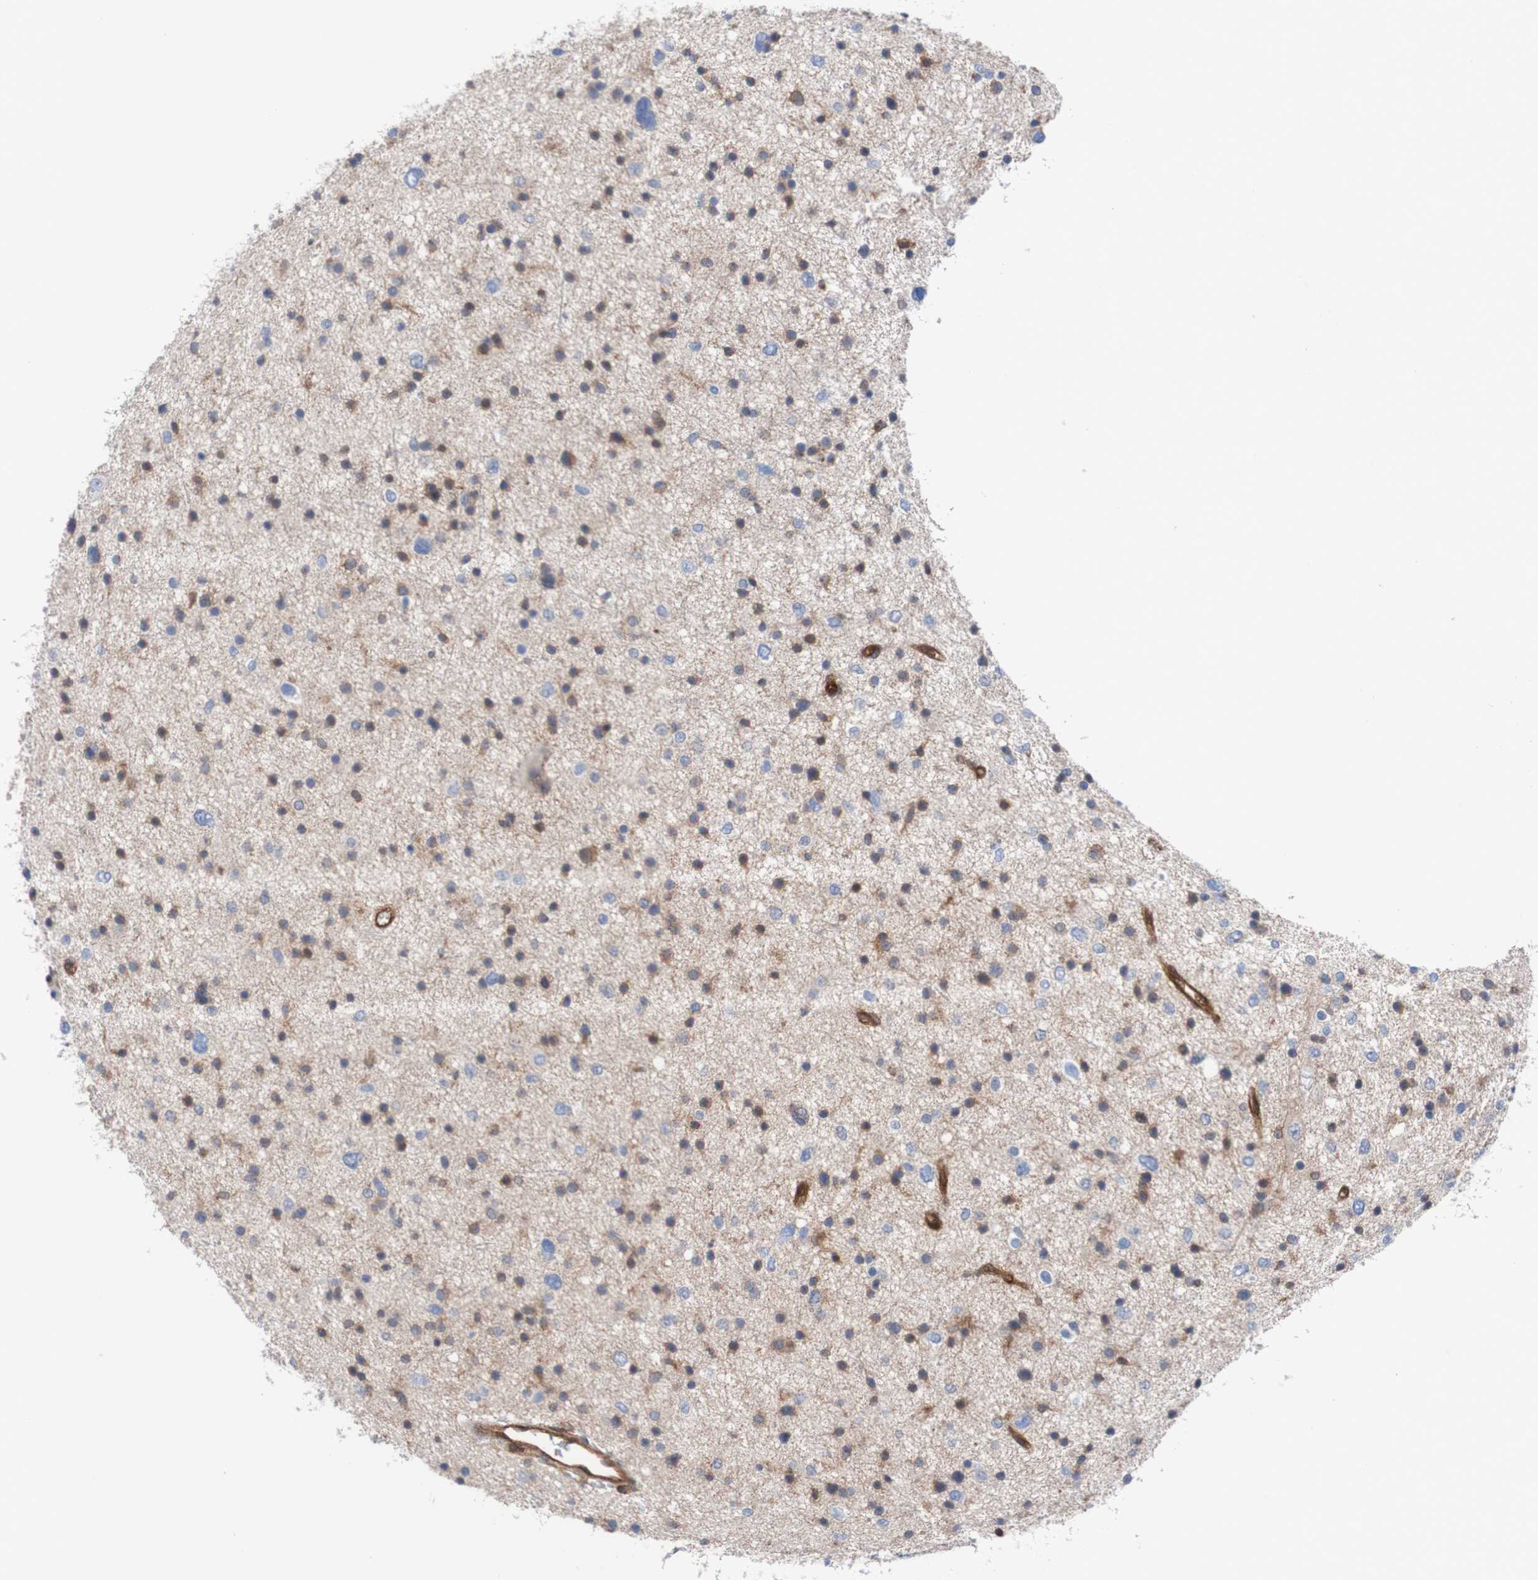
{"staining": {"intensity": "negative", "quantity": "none", "location": "none"}, "tissue": "glioma", "cell_type": "Tumor cells", "image_type": "cancer", "snomed": [{"axis": "morphology", "description": "Glioma, malignant, Low grade"}, {"axis": "topography", "description": "Brain"}], "caption": "Tumor cells show no significant protein positivity in malignant low-grade glioma.", "gene": "RIGI", "patient": {"sex": "female", "age": 37}}